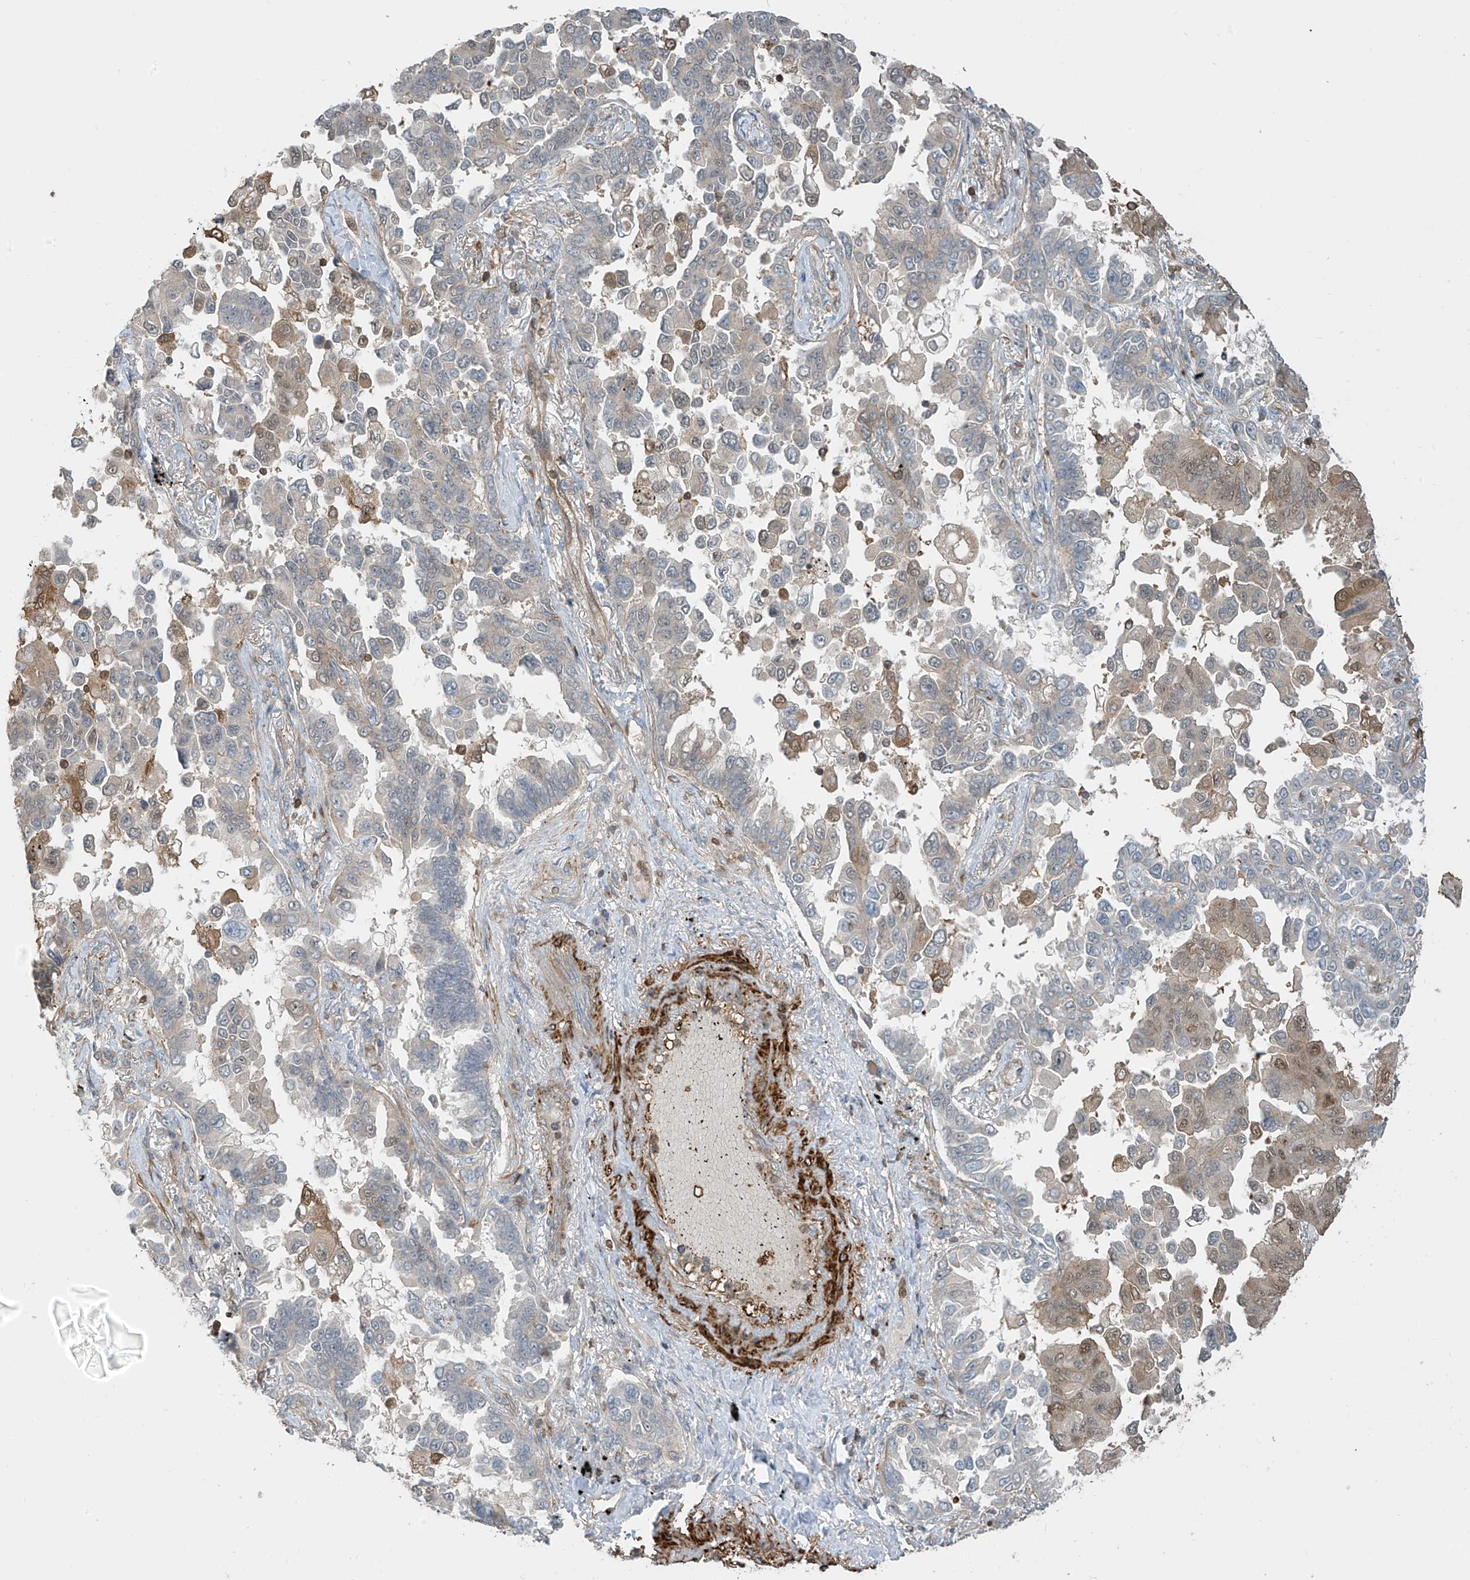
{"staining": {"intensity": "moderate", "quantity": "<25%", "location": "cytoplasmic/membranous,nuclear"}, "tissue": "lung cancer", "cell_type": "Tumor cells", "image_type": "cancer", "snomed": [{"axis": "morphology", "description": "Adenocarcinoma, NOS"}, {"axis": "topography", "description": "Lung"}], "caption": "Lung cancer stained with DAB (3,3'-diaminobenzidine) immunohistochemistry displays low levels of moderate cytoplasmic/membranous and nuclear staining in approximately <25% of tumor cells. Using DAB (brown) and hematoxylin (blue) stains, captured at high magnification using brightfield microscopy.", "gene": "SH3BGRL3", "patient": {"sex": "female", "age": 67}}